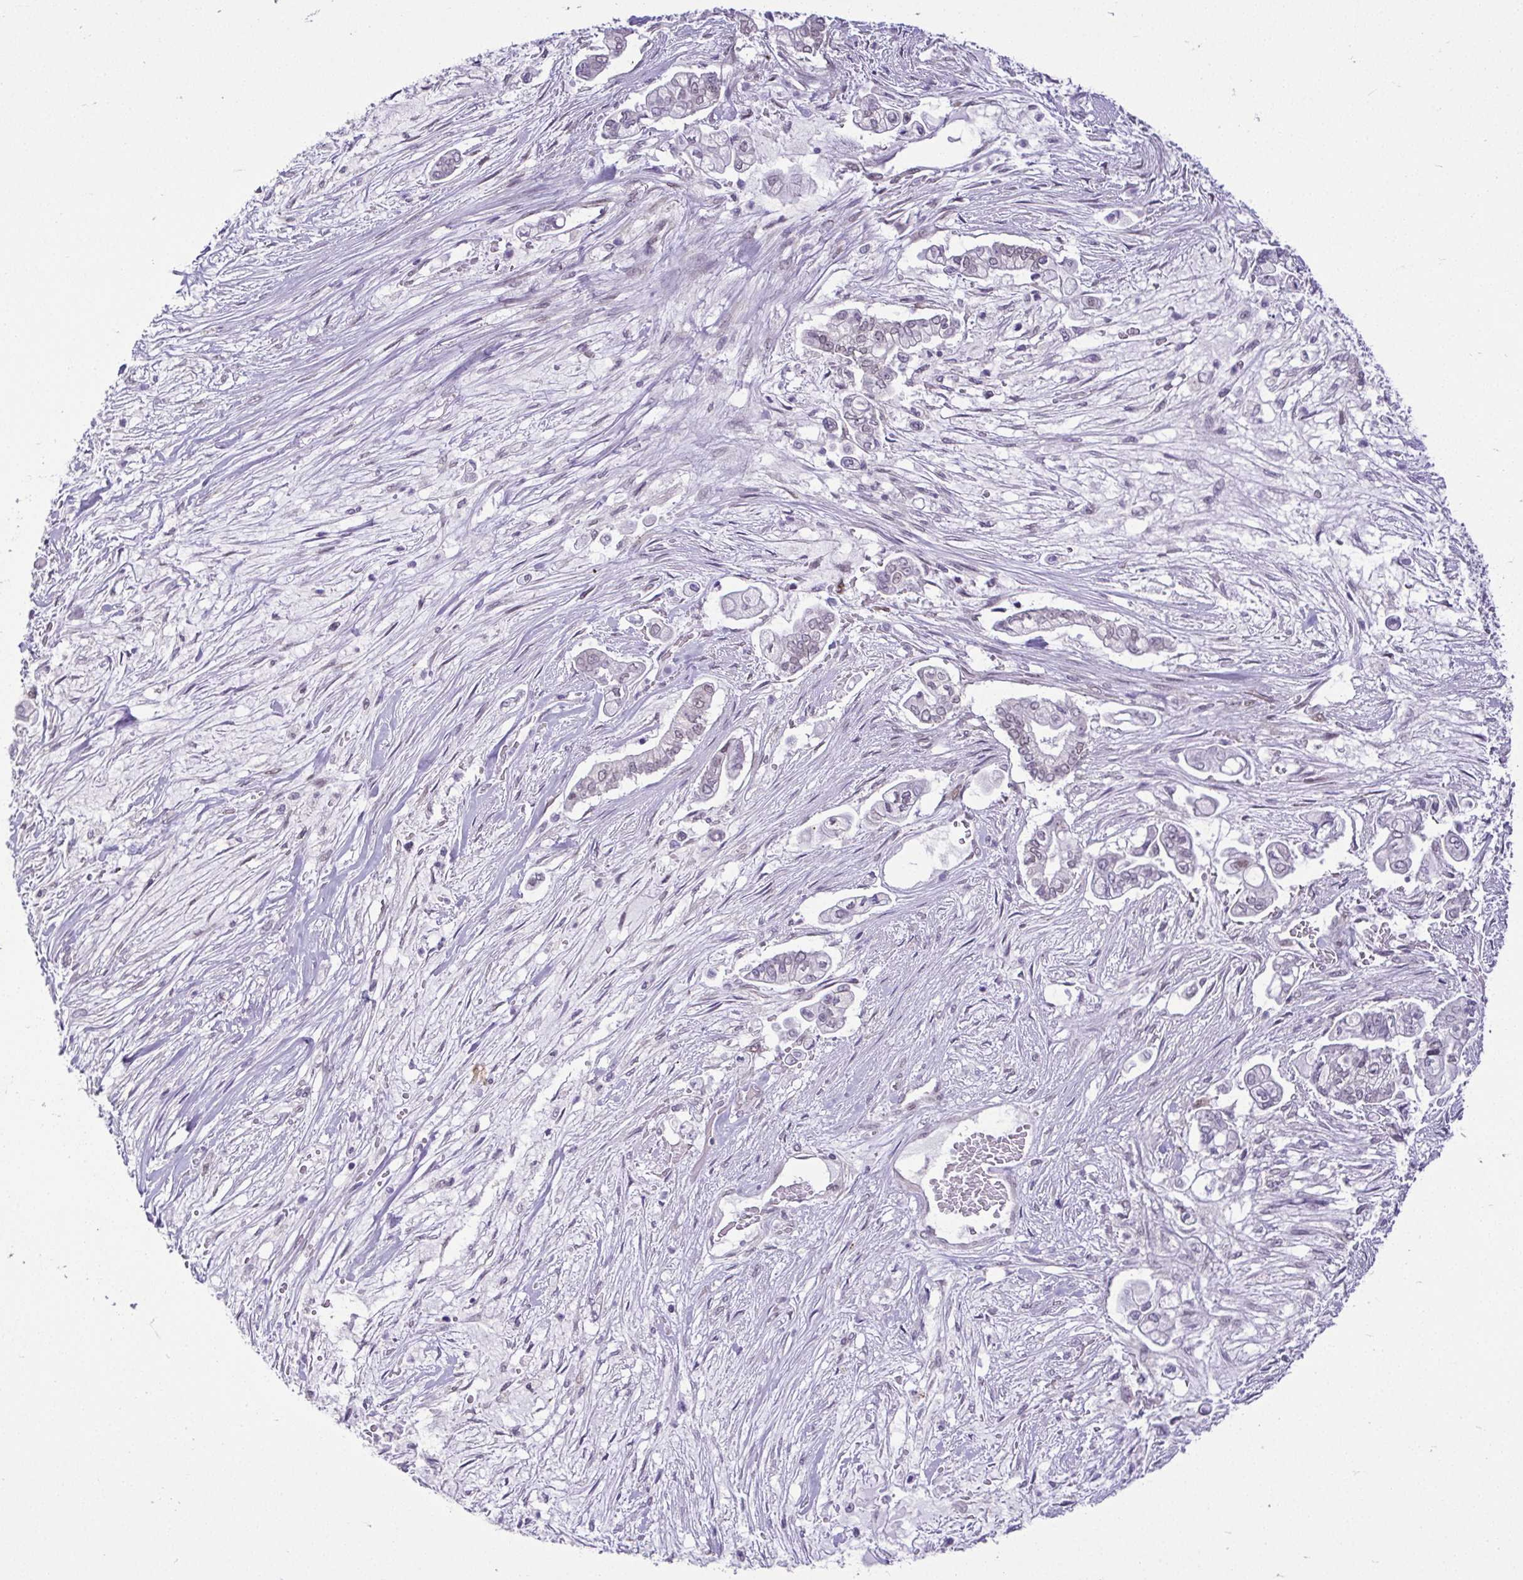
{"staining": {"intensity": "negative", "quantity": "none", "location": "none"}, "tissue": "pancreatic cancer", "cell_type": "Tumor cells", "image_type": "cancer", "snomed": [{"axis": "morphology", "description": "Adenocarcinoma, NOS"}, {"axis": "topography", "description": "Pancreas"}], "caption": "Immunohistochemical staining of pancreatic cancer exhibits no significant positivity in tumor cells. (DAB (3,3'-diaminobenzidine) immunohistochemistry visualized using brightfield microscopy, high magnification).", "gene": "RBM3", "patient": {"sex": "female", "age": 69}}